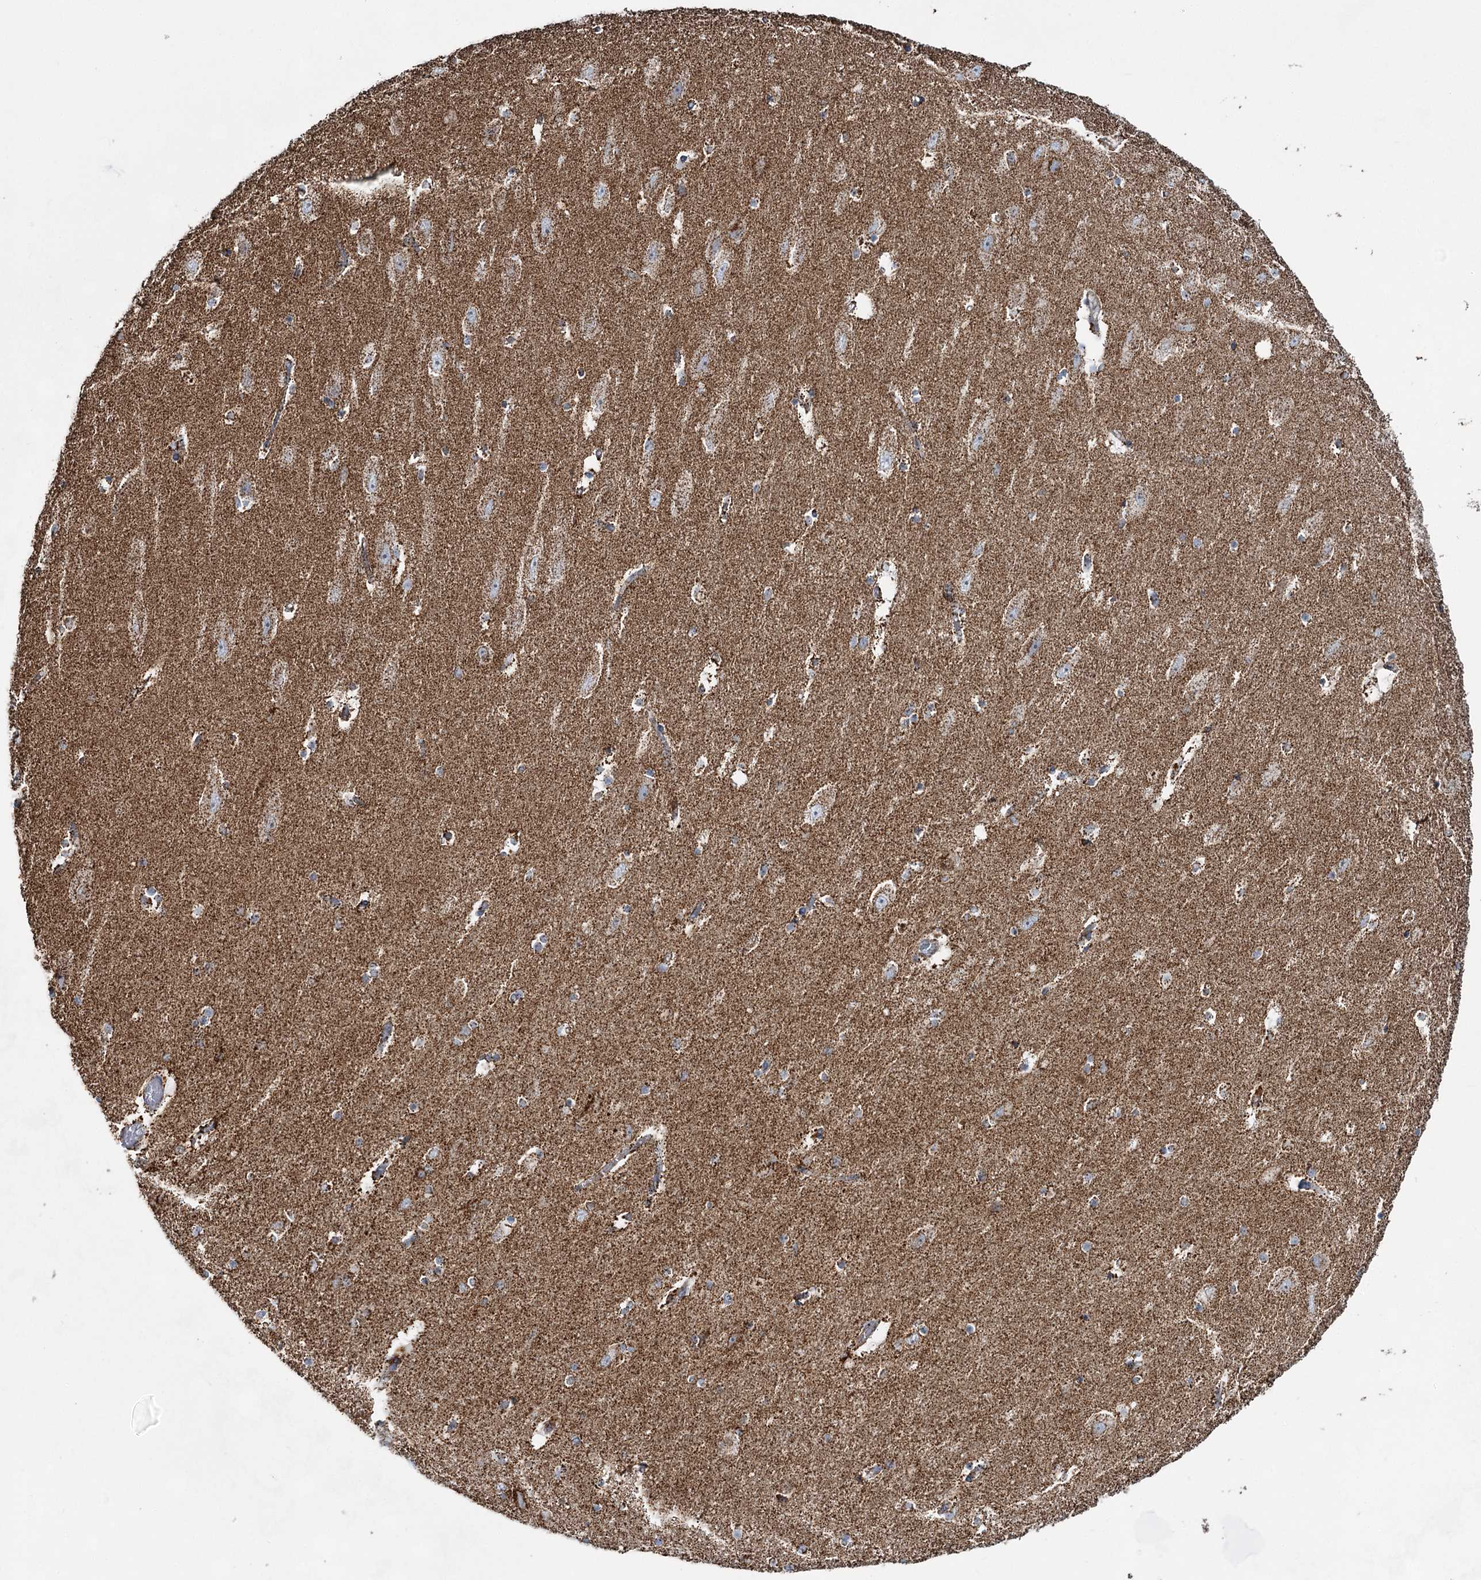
{"staining": {"intensity": "moderate", "quantity": ">75%", "location": "cytoplasmic/membranous"}, "tissue": "hippocampus", "cell_type": "Glial cells", "image_type": "normal", "snomed": [{"axis": "morphology", "description": "Normal tissue, NOS"}, {"axis": "topography", "description": "Hippocampus"}], "caption": "Hippocampus stained with a brown dye reveals moderate cytoplasmic/membranous positive expression in about >75% of glial cells.", "gene": "CWF19L1", "patient": {"sex": "female", "age": 54}}